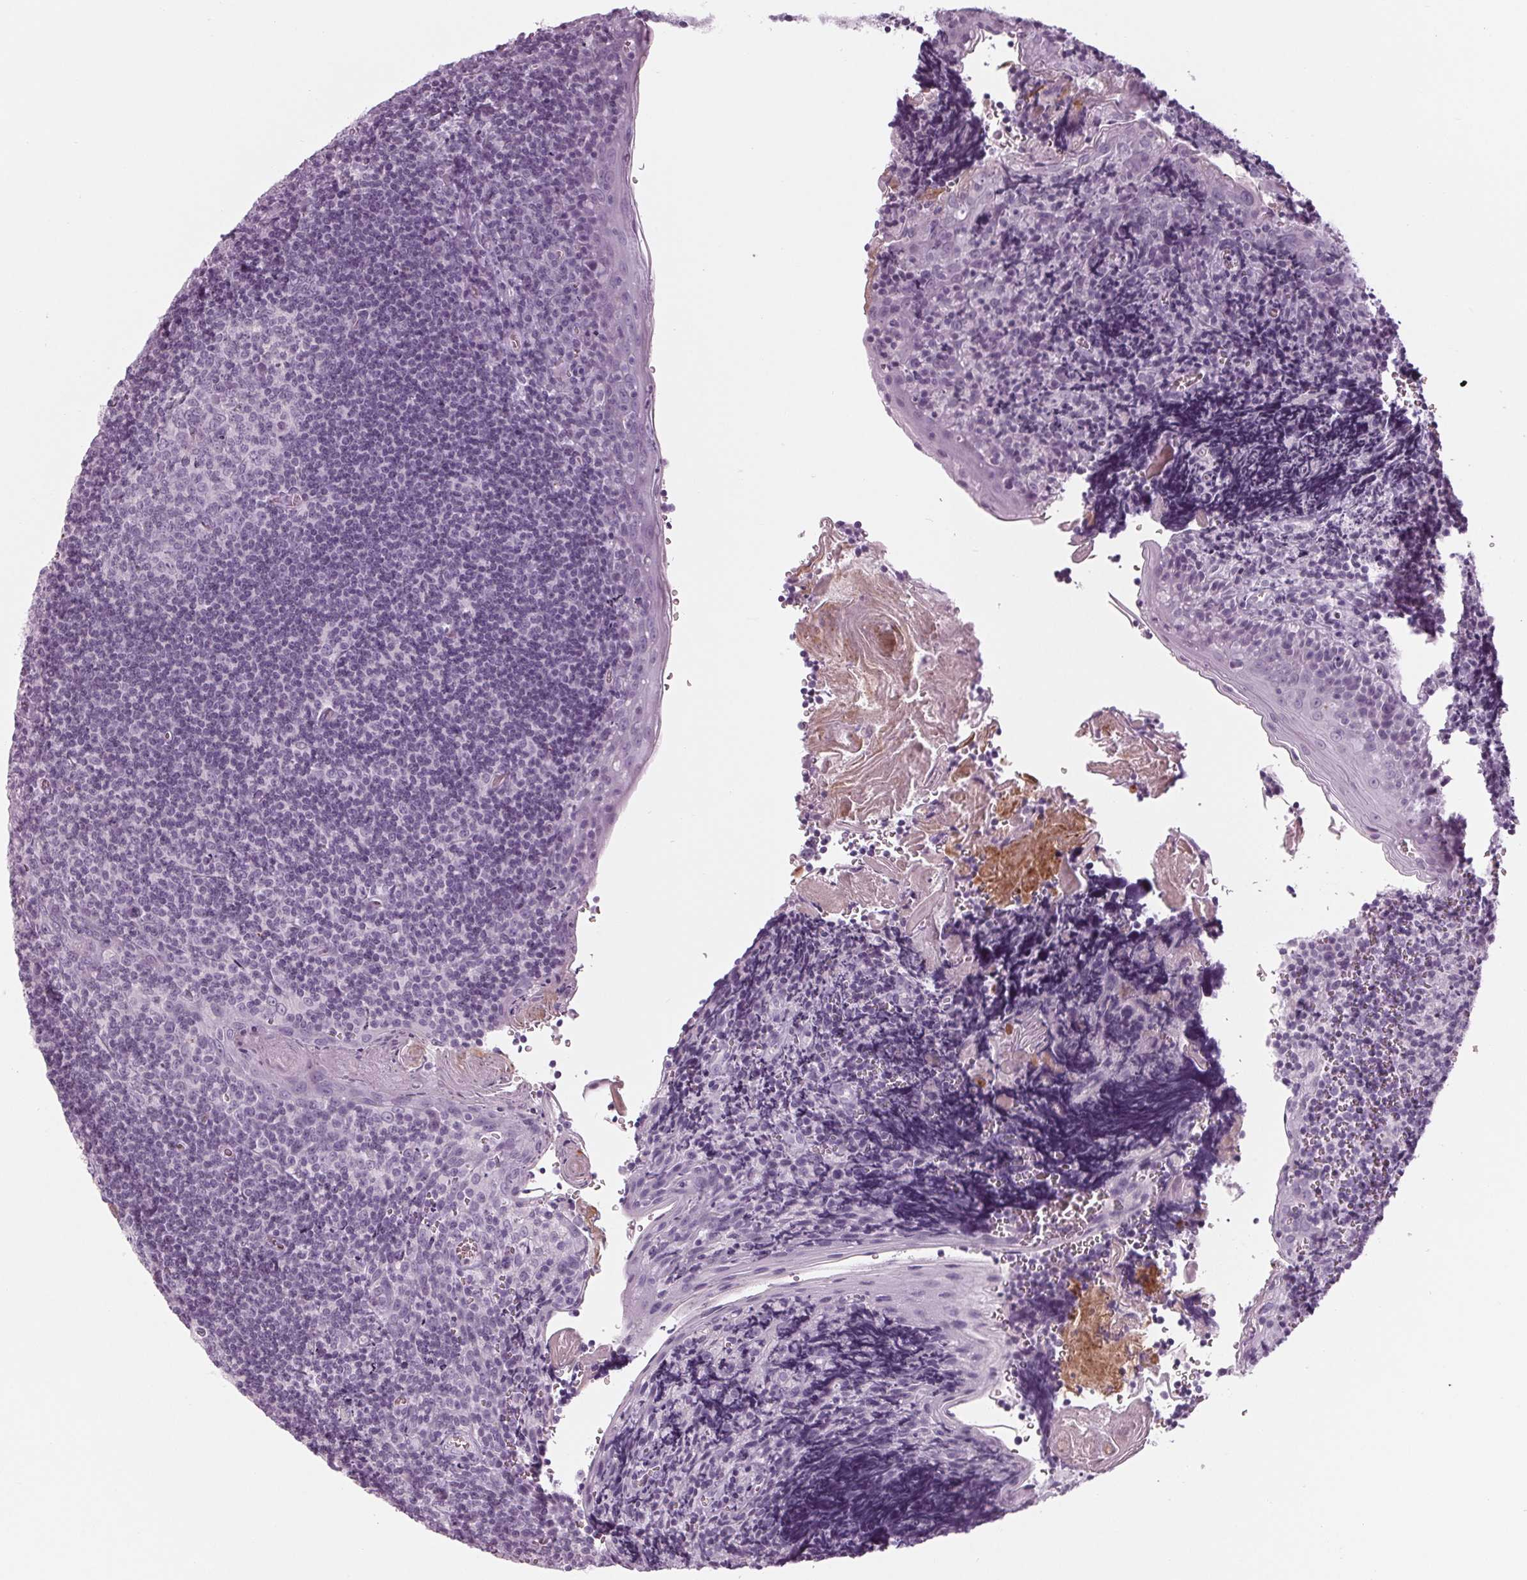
{"staining": {"intensity": "negative", "quantity": "none", "location": "none"}, "tissue": "tonsil", "cell_type": "Germinal center cells", "image_type": "normal", "snomed": [{"axis": "morphology", "description": "Normal tissue, NOS"}, {"axis": "morphology", "description": "Inflammation, NOS"}, {"axis": "topography", "description": "Tonsil"}], "caption": "This is a image of immunohistochemistry (IHC) staining of unremarkable tonsil, which shows no positivity in germinal center cells.", "gene": "CYP3A43", "patient": {"sex": "female", "age": 31}}